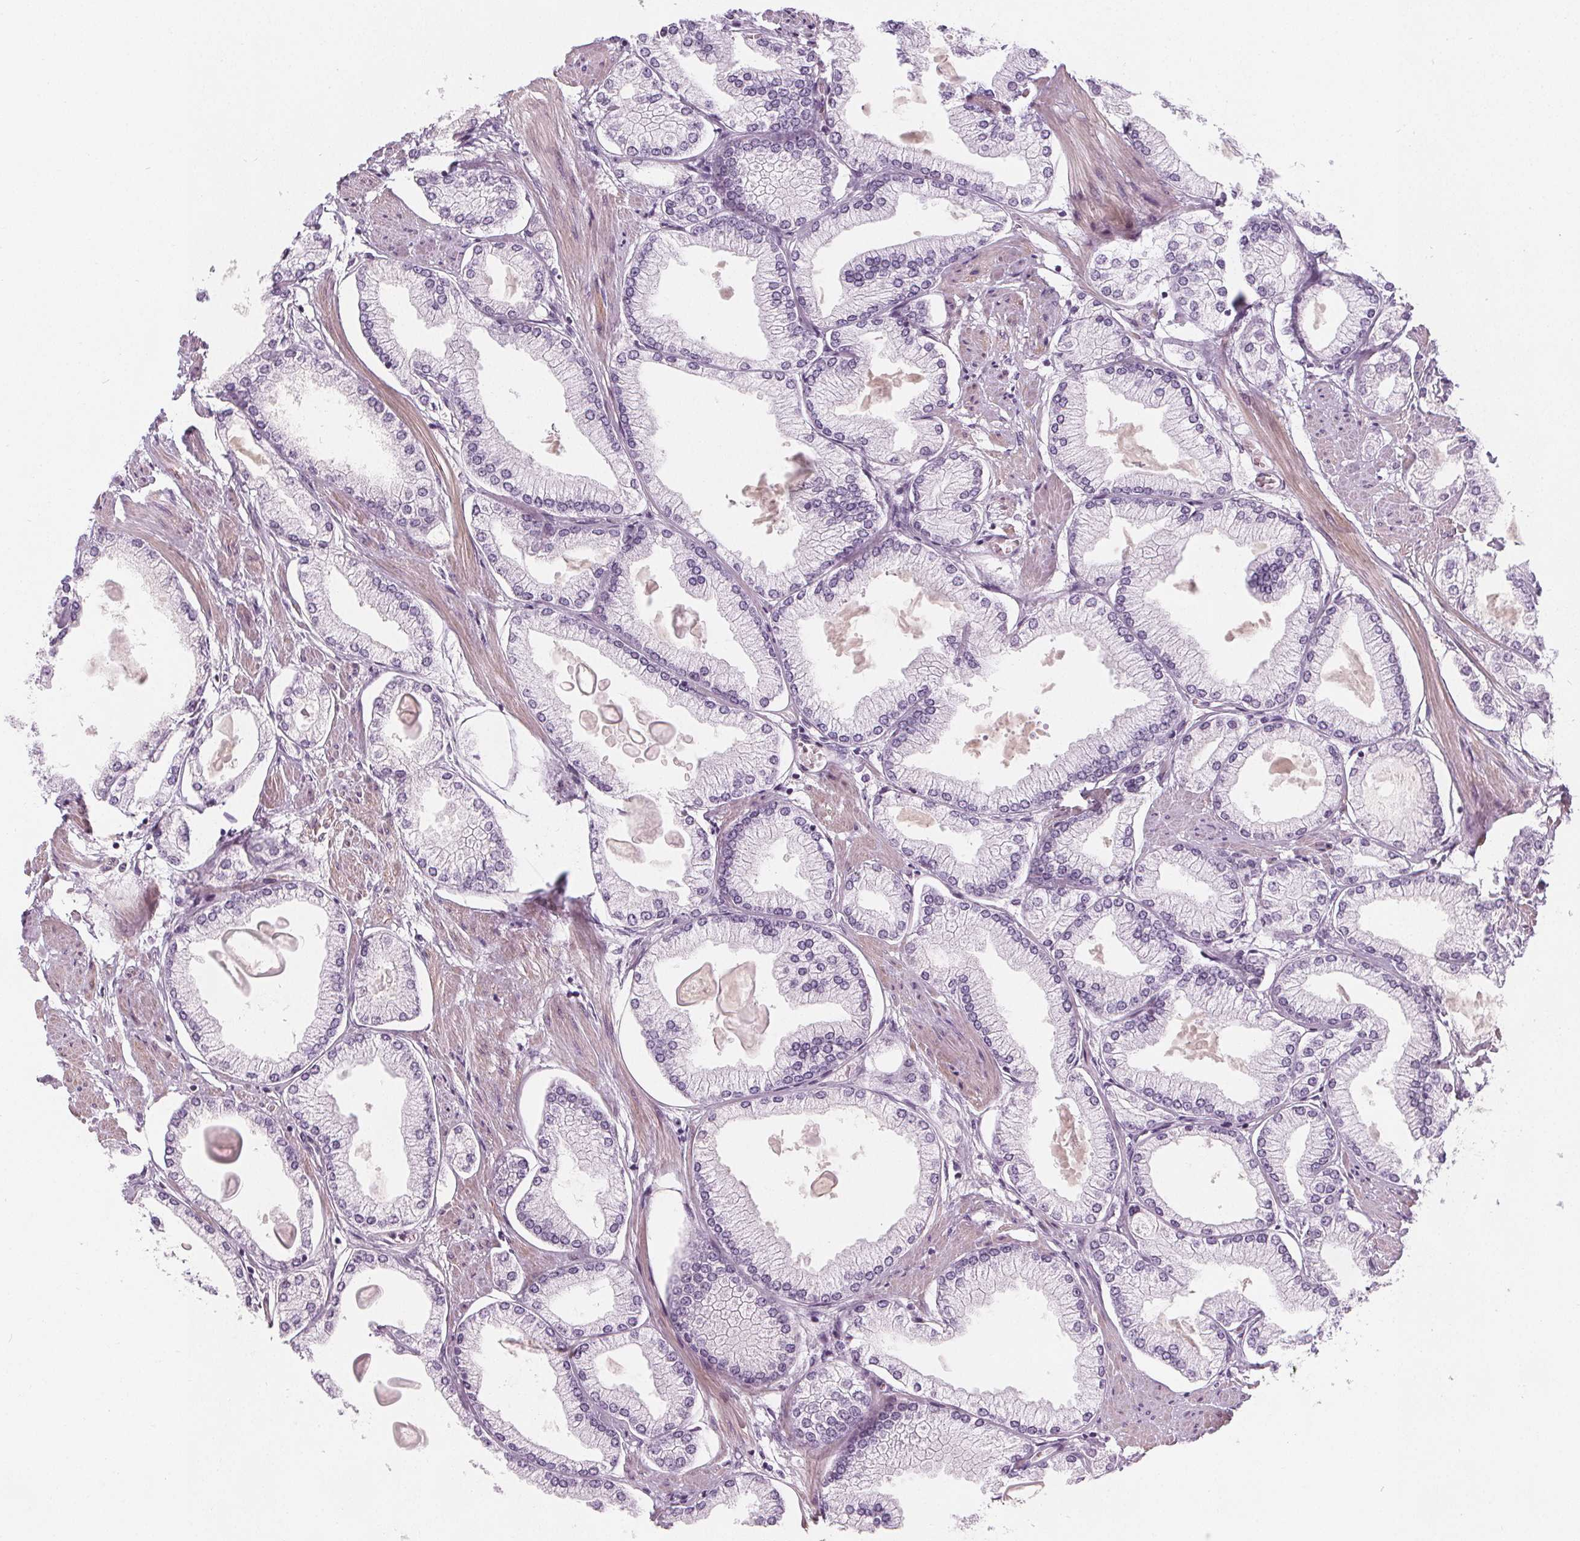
{"staining": {"intensity": "negative", "quantity": "none", "location": "none"}, "tissue": "prostate cancer", "cell_type": "Tumor cells", "image_type": "cancer", "snomed": [{"axis": "morphology", "description": "Adenocarcinoma, High grade"}, {"axis": "topography", "description": "Prostate"}], "caption": "An immunohistochemistry (IHC) micrograph of prostate cancer (high-grade adenocarcinoma) is shown. There is no staining in tumor cells of prostate cancer (high-grade adenocarcinoma). (Stains: DAB IHC with hematoxylin counter stain, Microscopy: brightfield microscopy at high magnification).", "gene": "SLC5A12", "patient": {"sex": "male", "age": 68}}